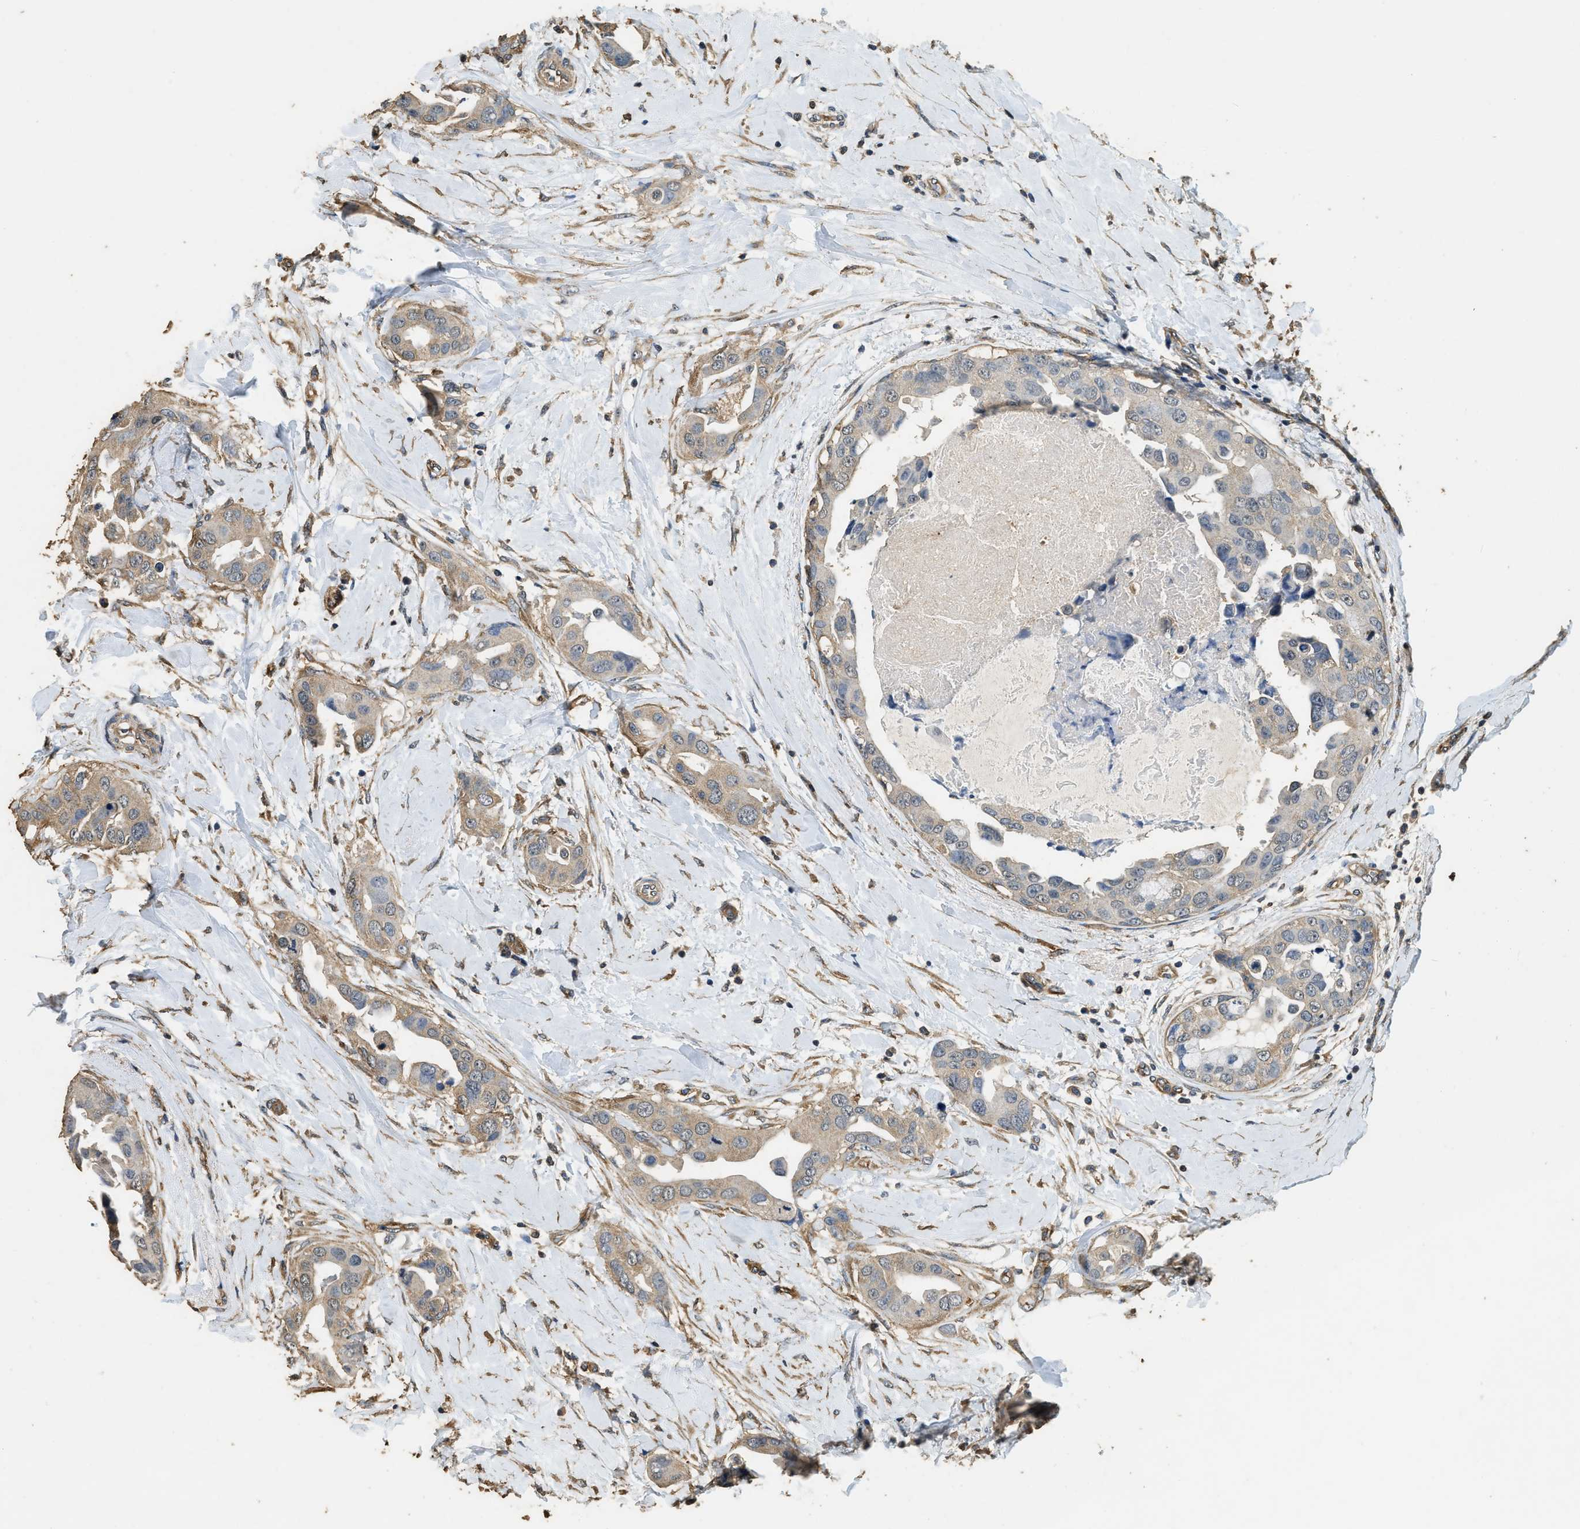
{"staining": {"intensity": "weak", "quantity": "25%-75%", "location": "cytoplasmic/membranous"}, "tissue": "breast cancer", "cell_type": "Tumor cells", "image_type": "cancer", "snomed": [{"axis": "morphology", "description": "Duct carcinoma"}, {"axis": "topography", "description": "Breast"}], "caption": "Breast intraductal carcinoma tissue reveals weak cytoplasmic/membranous expression in approximately 25%-75% of tumor cells", "gene": "MIB1", "patient": {"sex": "female", "age": 40}}